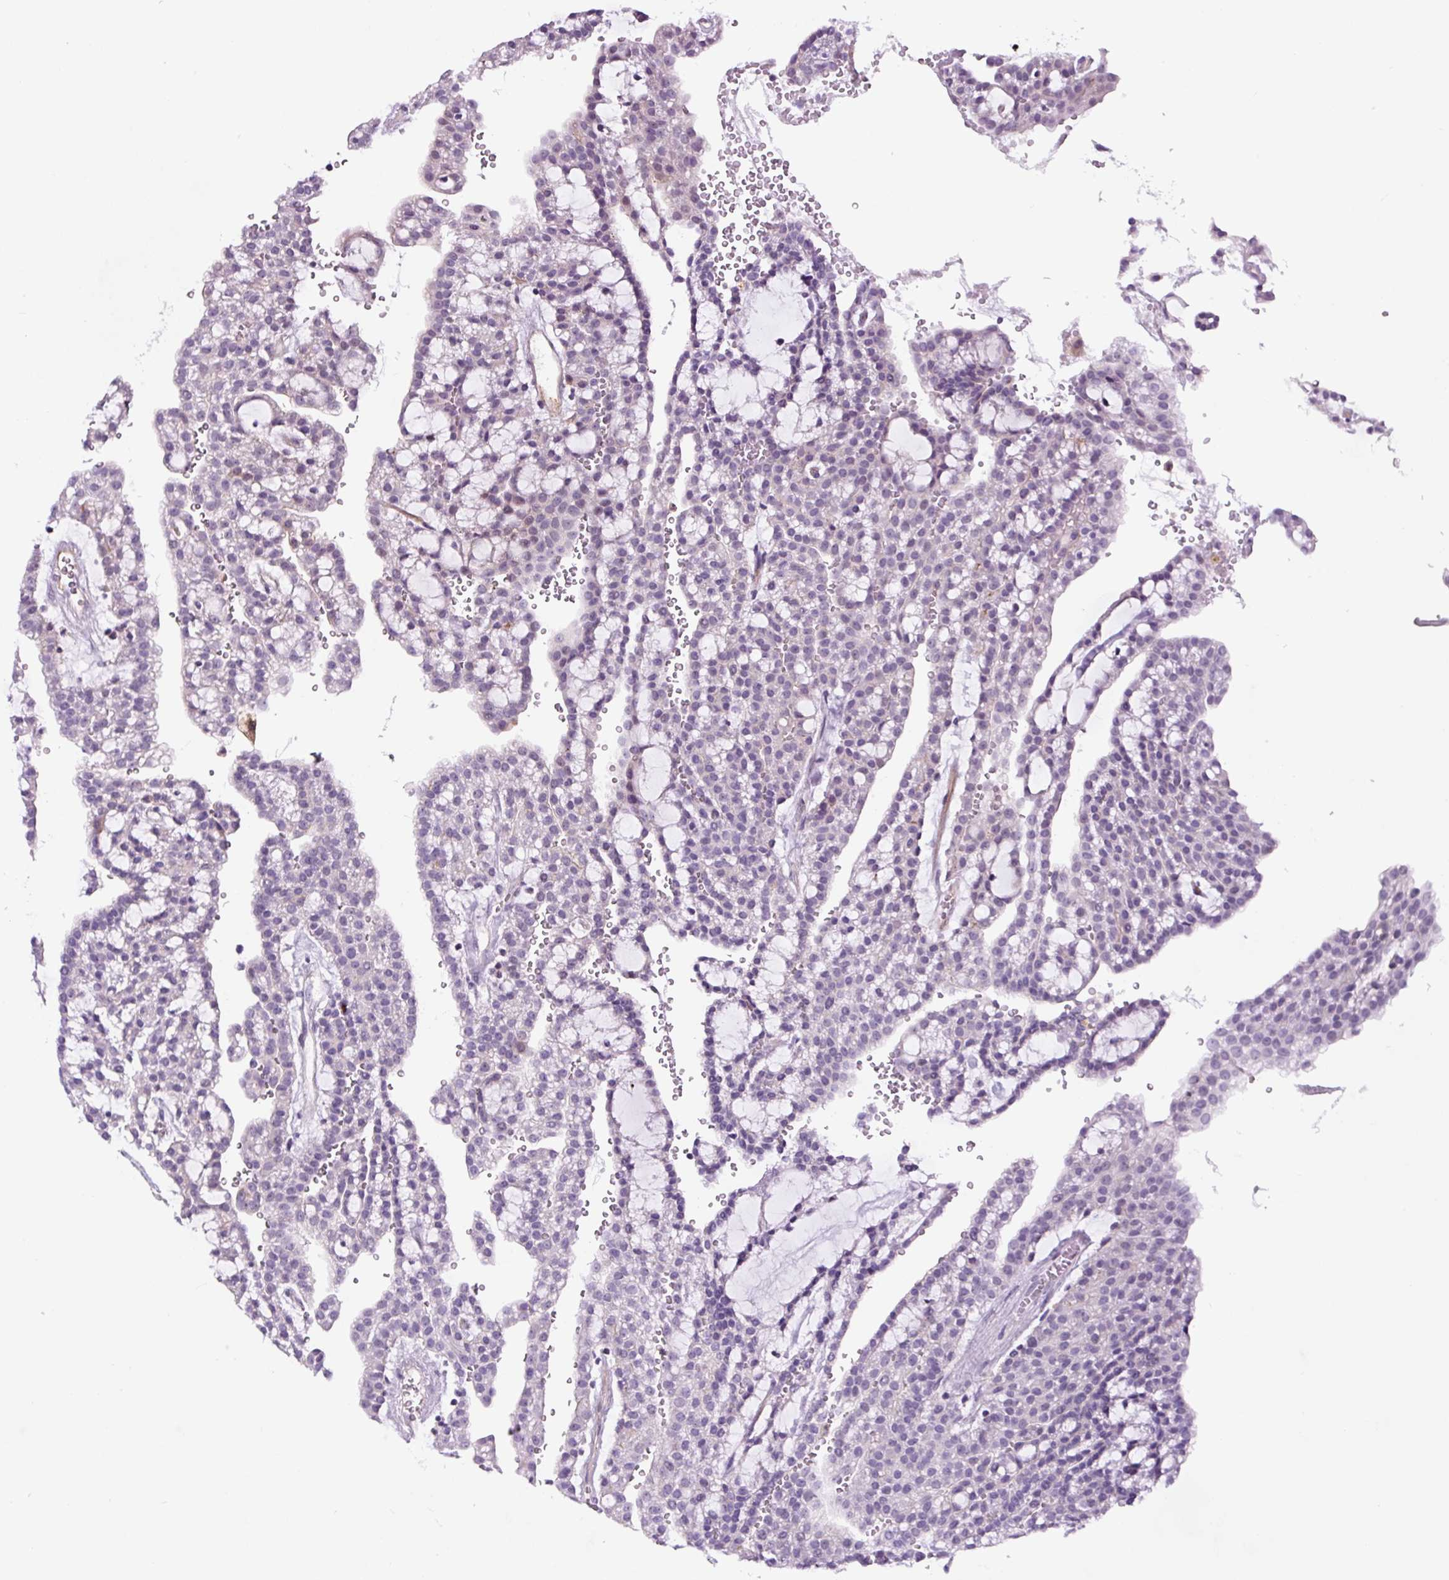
{"staining": {"intensity": "negative", "quantity": "none", "location": "none"}, "tissue": "renal cancer", "cell_type": "Tumor cells", "image_type": "cancer", "snomed": [{"axis": "morphology", "description": "Adenocarcinoma, NOS"}, {"axis": "topography", "description": "Kidney"}], "caption": "The photomicrograph demonstrates no staining of tumor cells in renal cancer.", "gene": "TAFA3", "patient": {"sex": "male", "age": 63}}